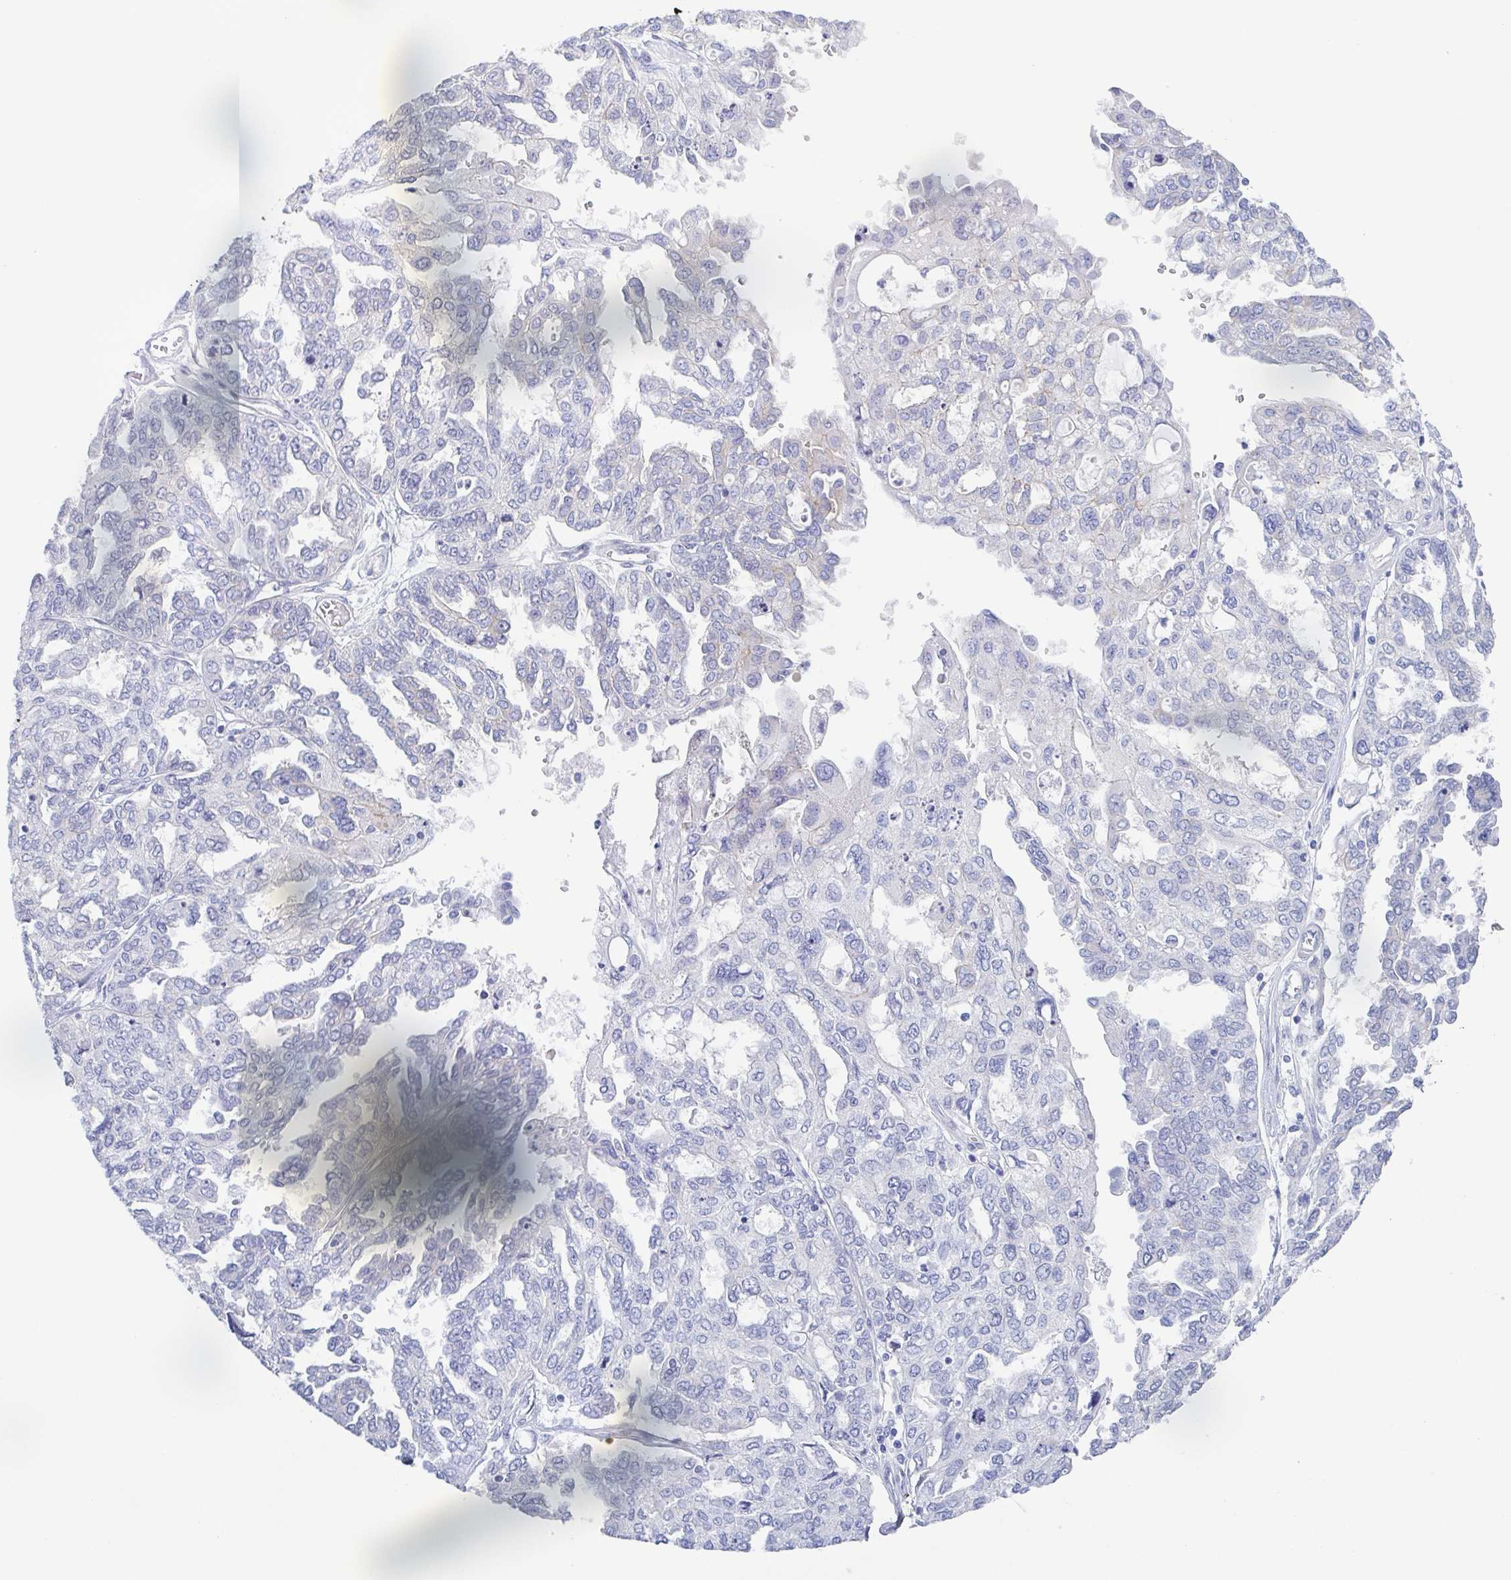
{"staining": {"intensity": "negative", "quantity": "none", "location": "none"}, "tissue": "ovarian cancer", "cell_type": "Tumor cells", "image_type": "cancer", "snomed": [{"axis": "morphology", "description": "Cystadenocarcinoma, serous, NOS"}, {"axis": "topography", "description": "Ovary"}], "caption": "DAB (3,3'-diaminobenzidine) immunohistochemical staining of serous cystadenocarcinoma (ovarian) reveals no significant positivity in tumor cells.", "gene": "DYNC1I1", "patient": {"sex": "female", "age": 53}}